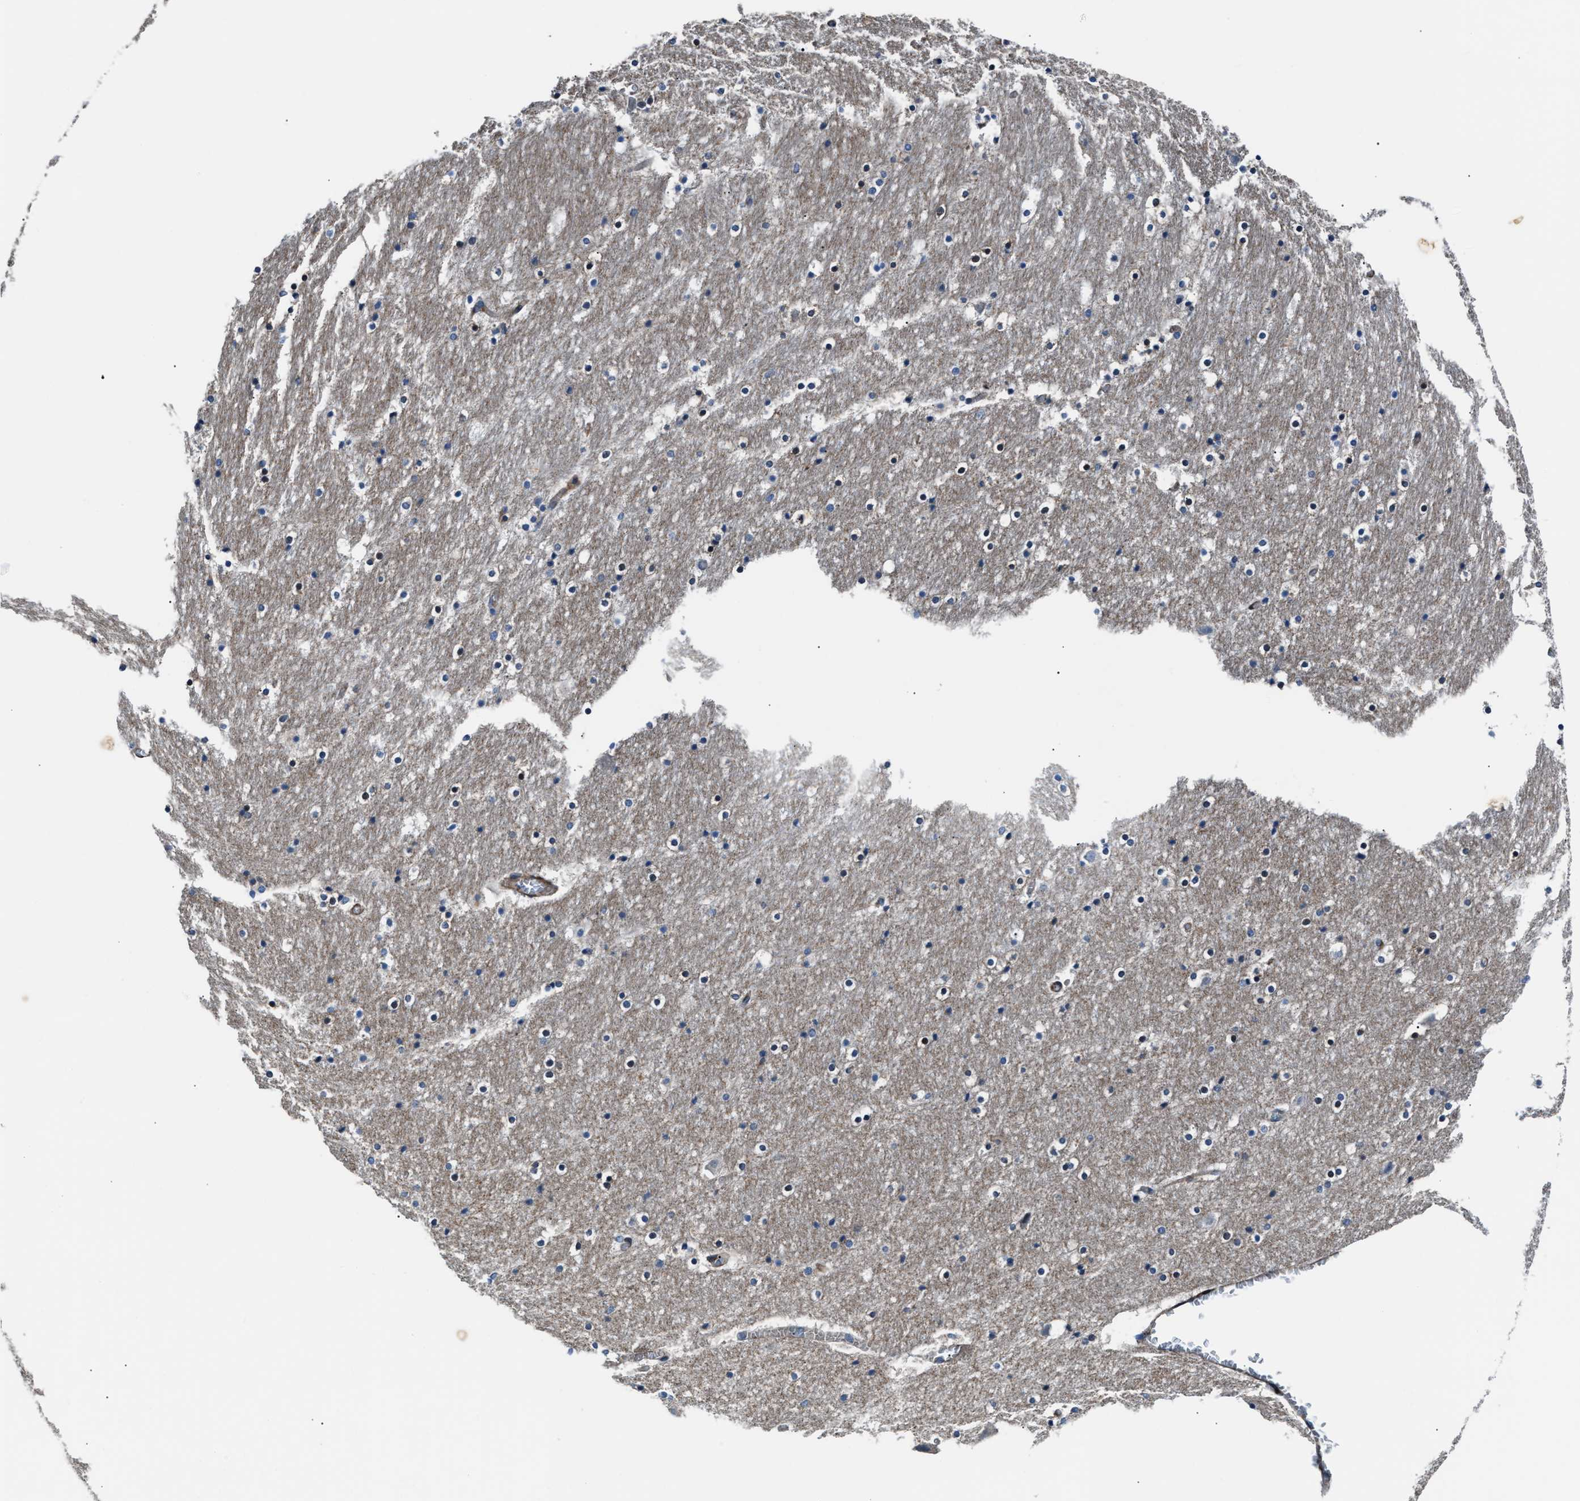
{"staining": {"intensity": "weak", "quantity": "<25%", "location": "cytoplasmic/membranous"}, "tissue": "hippocampus", "cell_type": "Glial cells", "image_type": "normal", "snomed": [{"axis": "morphology", "description": "Normal tissue, NOS"}, {"axis": "topography", "description": "Hippocampus"}], "caption": "A high-resolution histopathology image shows IHC staining of normal hippocampus, which shows no significant positivity in glial cells.", "gene": "MPDZ", "patient": {"sex": "male", "age": 45}}